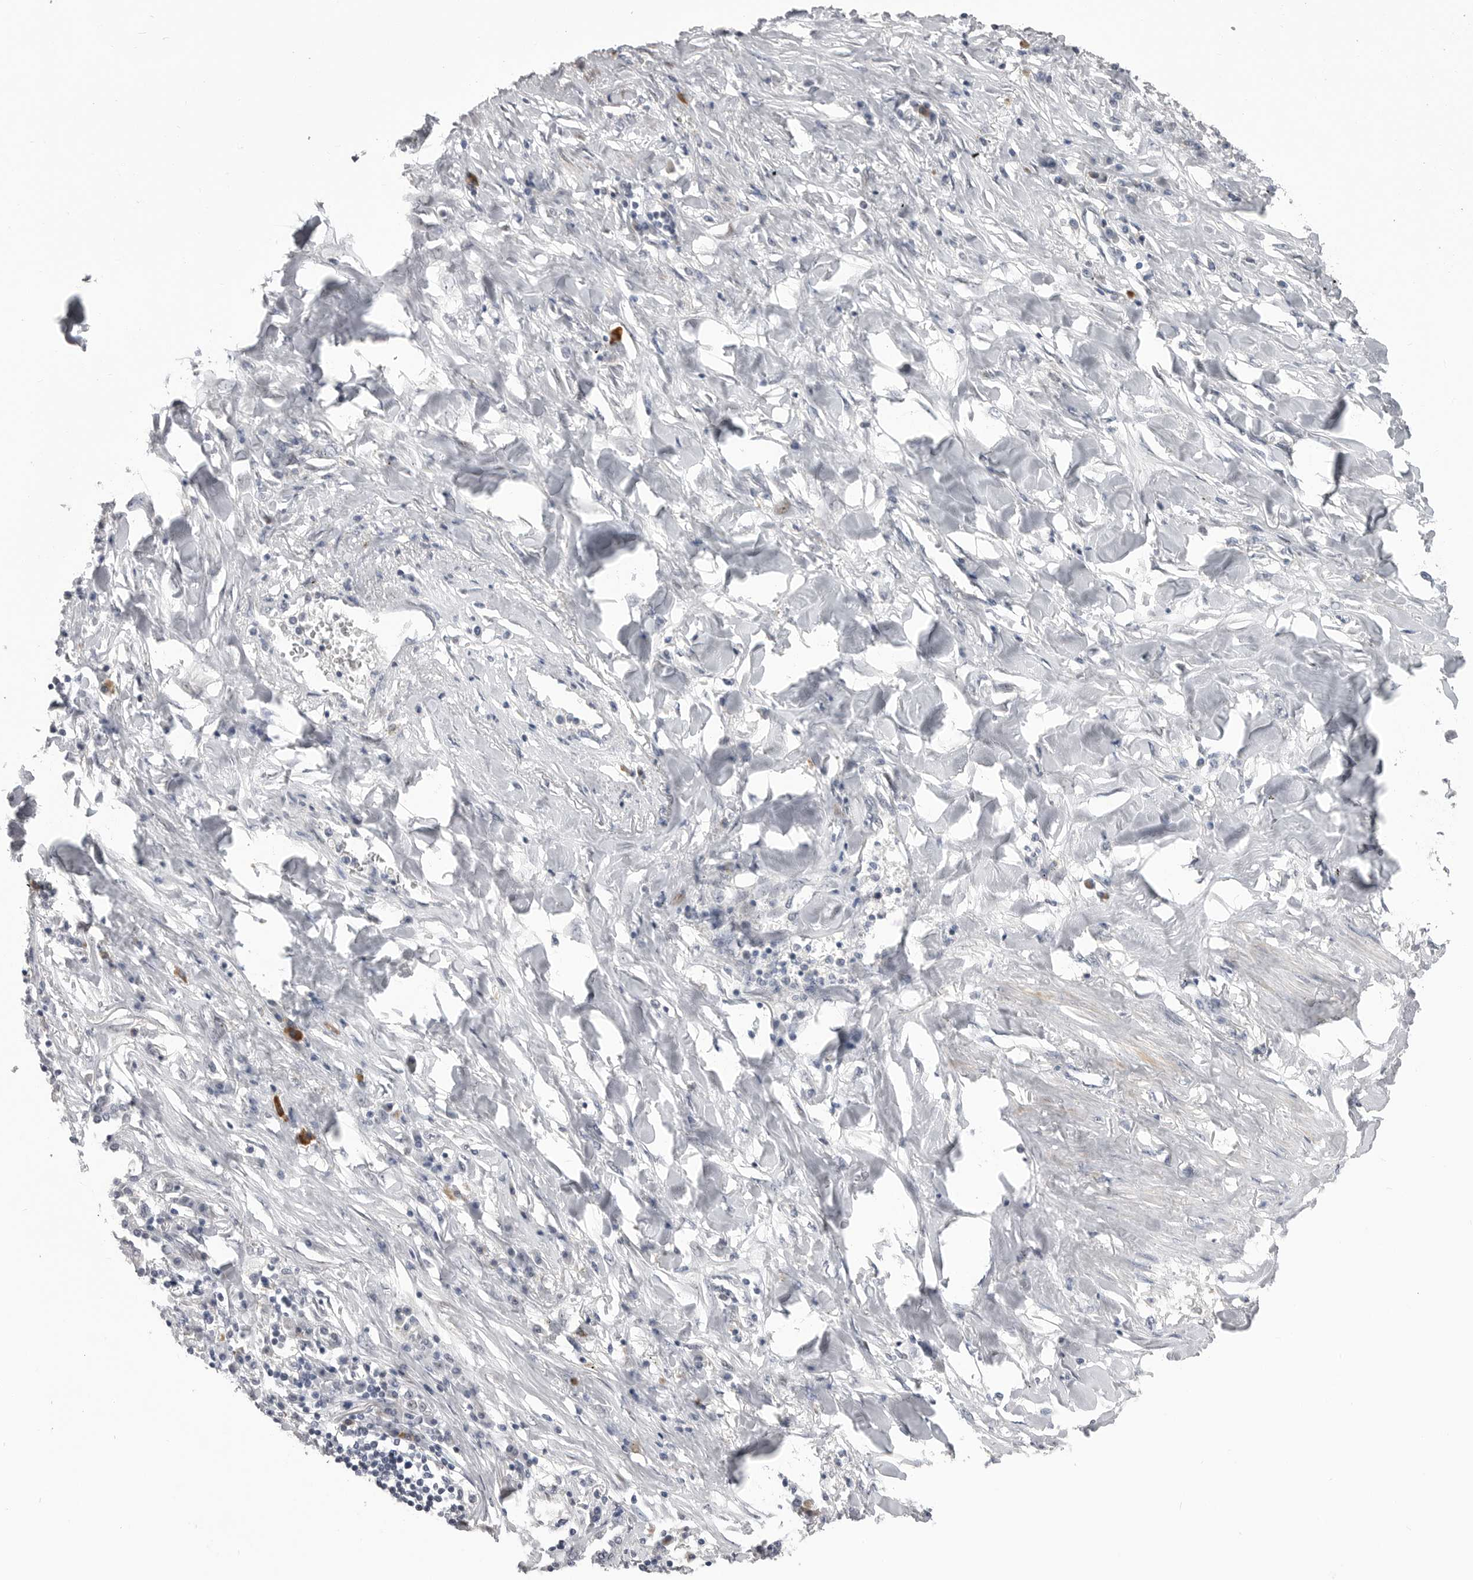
{"staining": {"intensity": "negative", "quantity": "none", "location": "none"}, "tissue": "lung cancer", "cell_type": "Tumor cells", "image_type": "cancer", "snomed": [{"axis": "morphology", "description": "Squamous cell carcinoma, NOS"}, {"axis": "topography", "description": "Lung"}], "caption": "Histopathology image shows no significant protein expression in tumor cells of lung squamous cell carcinoma. Brightfield microscopy of IHC stained with DAB (brown) and hematoxylin (blue), captured at high magnification.", "gene": "PLEKHF1", "patient": {"sex": "female", "age": 63}}